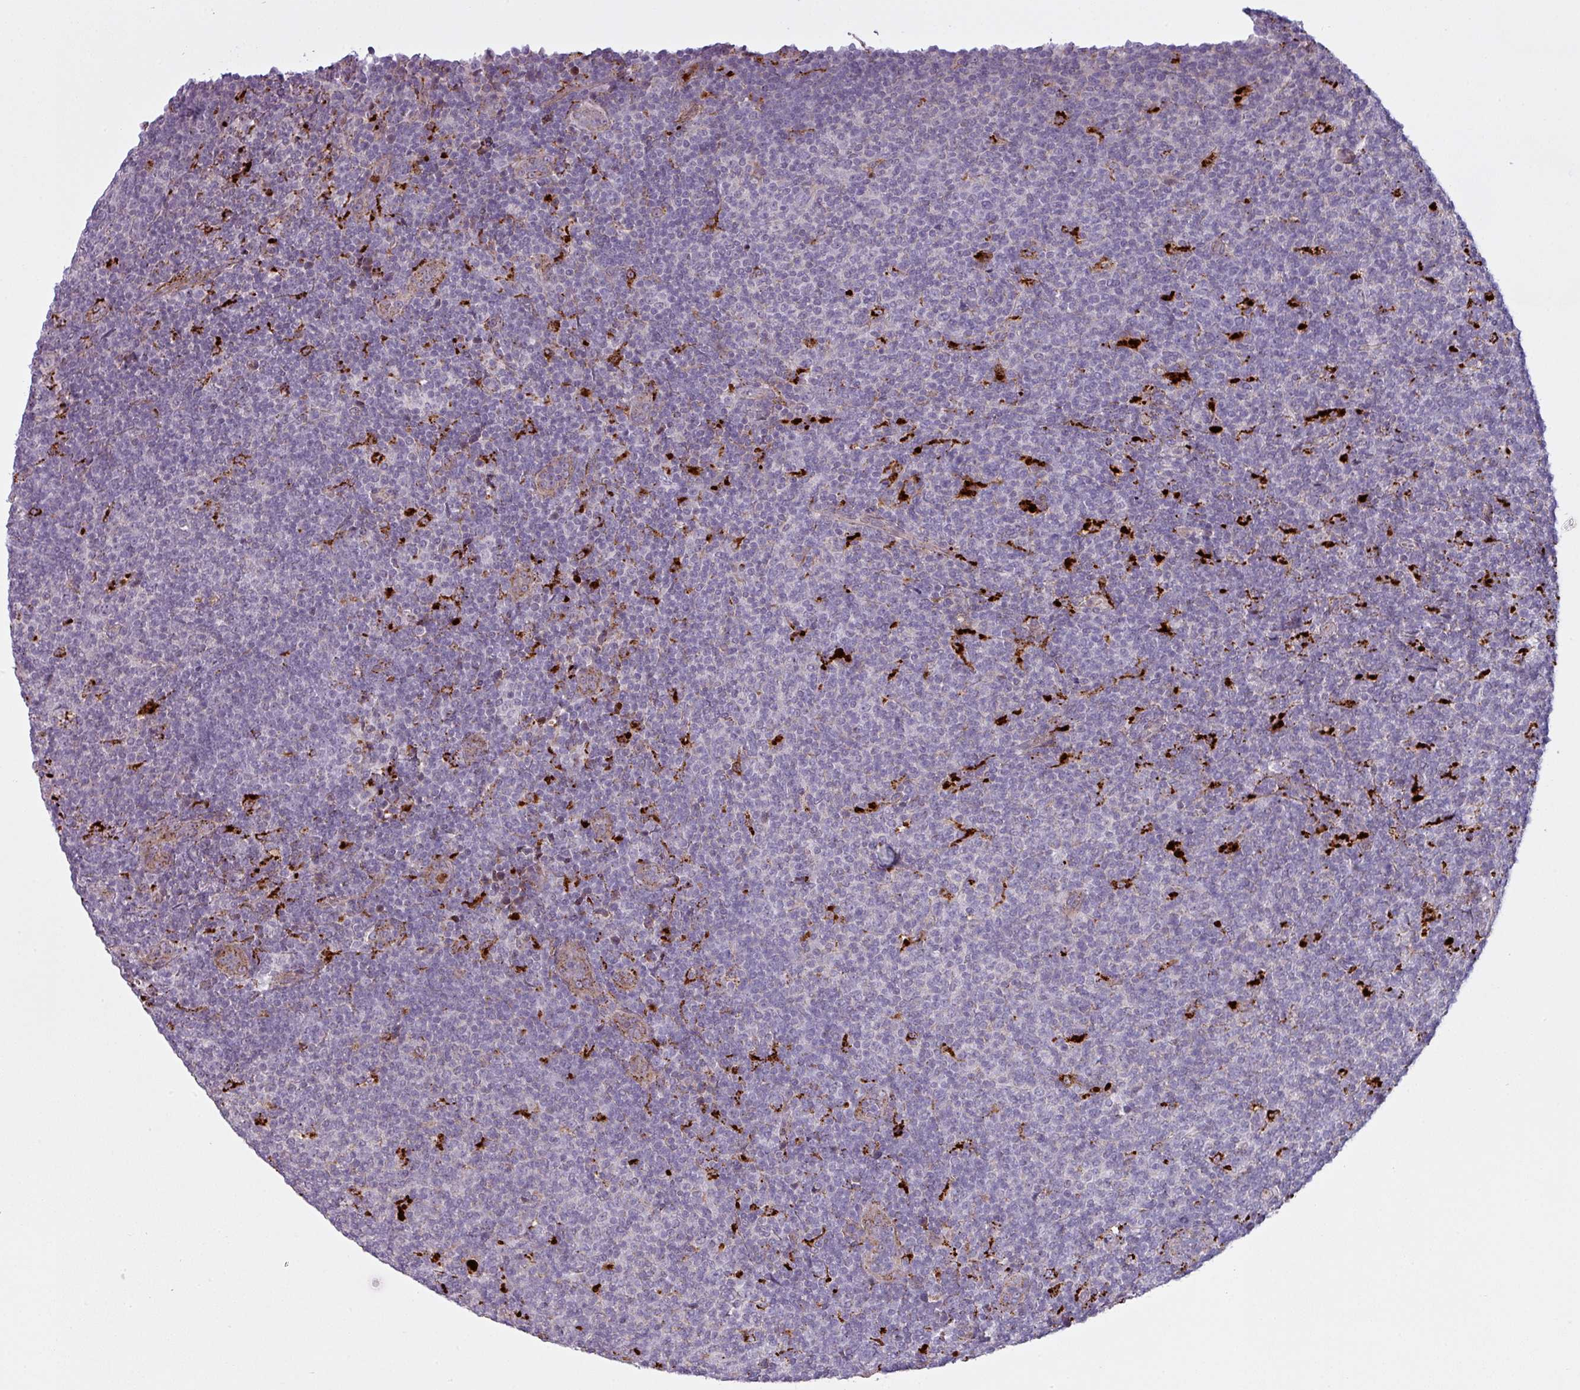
{"staining": {"intensity": "negative", "quantity": "none", "location": "none"}, "tissue": "lymphoma", "cell_type": "Tumor cells", "image_type": "cancer", "snomed": [{"axis": "morphology", "description": "Malignant lymphoma, non-Hodgkin's type, Low grade"}, {"axis": "topography", "description": "Lymph node"}], "caption": "Lymphoma stained for a protein using IHC demonstrates no staining tumor cells.", "gene": "MAP7D2", "patient": {"sex": "male", "age": 66}}